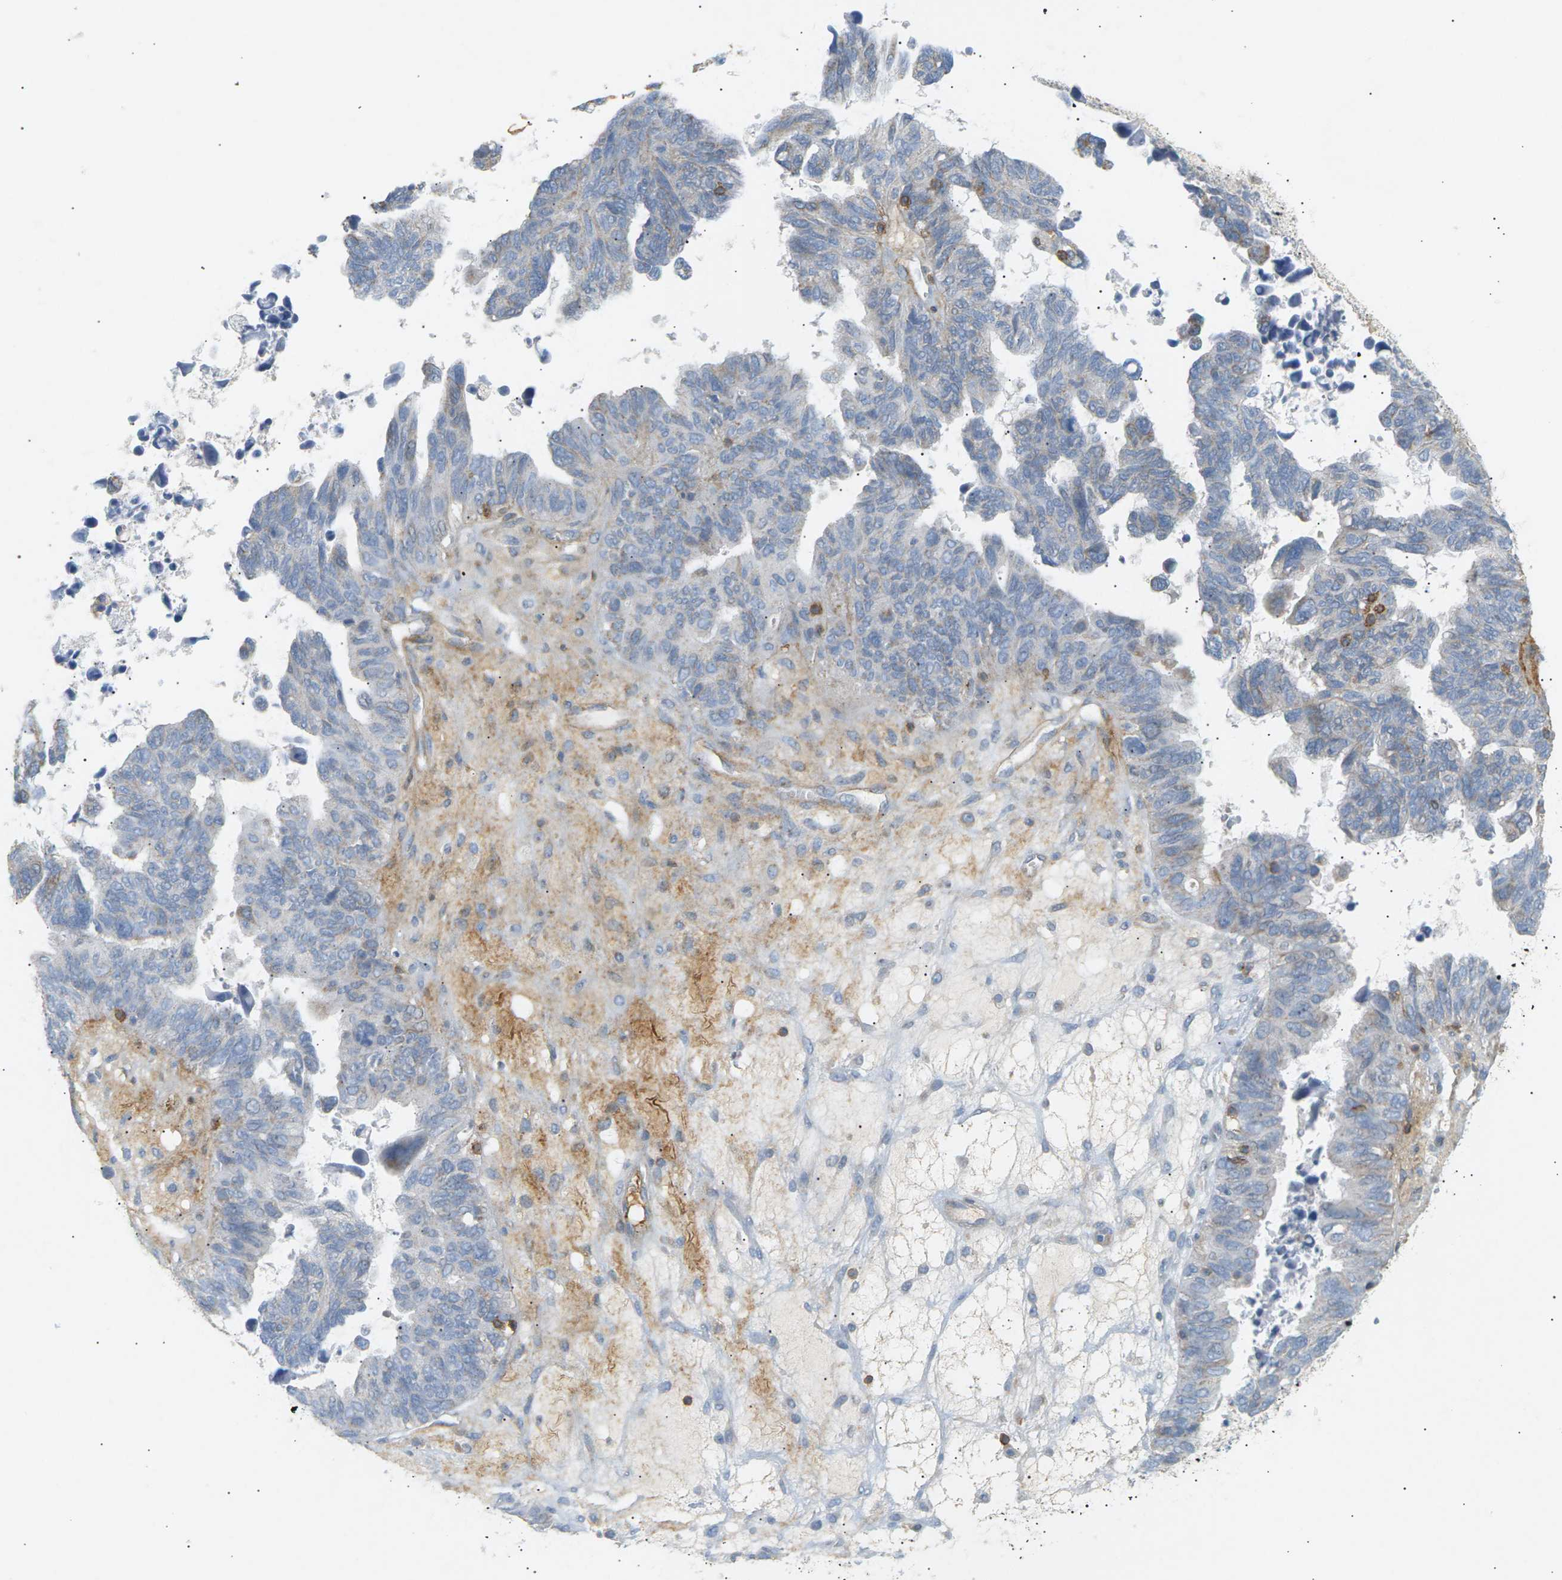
{"staining": {"intensity": "weak", "quantity": "<25%", "location": "cytoplasmic/membranous"}, "tissue": "ovarian cancer", "cell_type": "Tumor cells", "image_type": "cancer", "snomed": [{"axis": "morphology", "description": "Cystadenocarcinoma, serous, NOS"}, {"axis": "topography", "description": "Ovary"}], "caption": "Immunohistochemical staining of ovarian cancer demonstrates no significant staining in tumor cells.", "gene": "LIME1", "patient": {"sex": "female", "age": 79}}